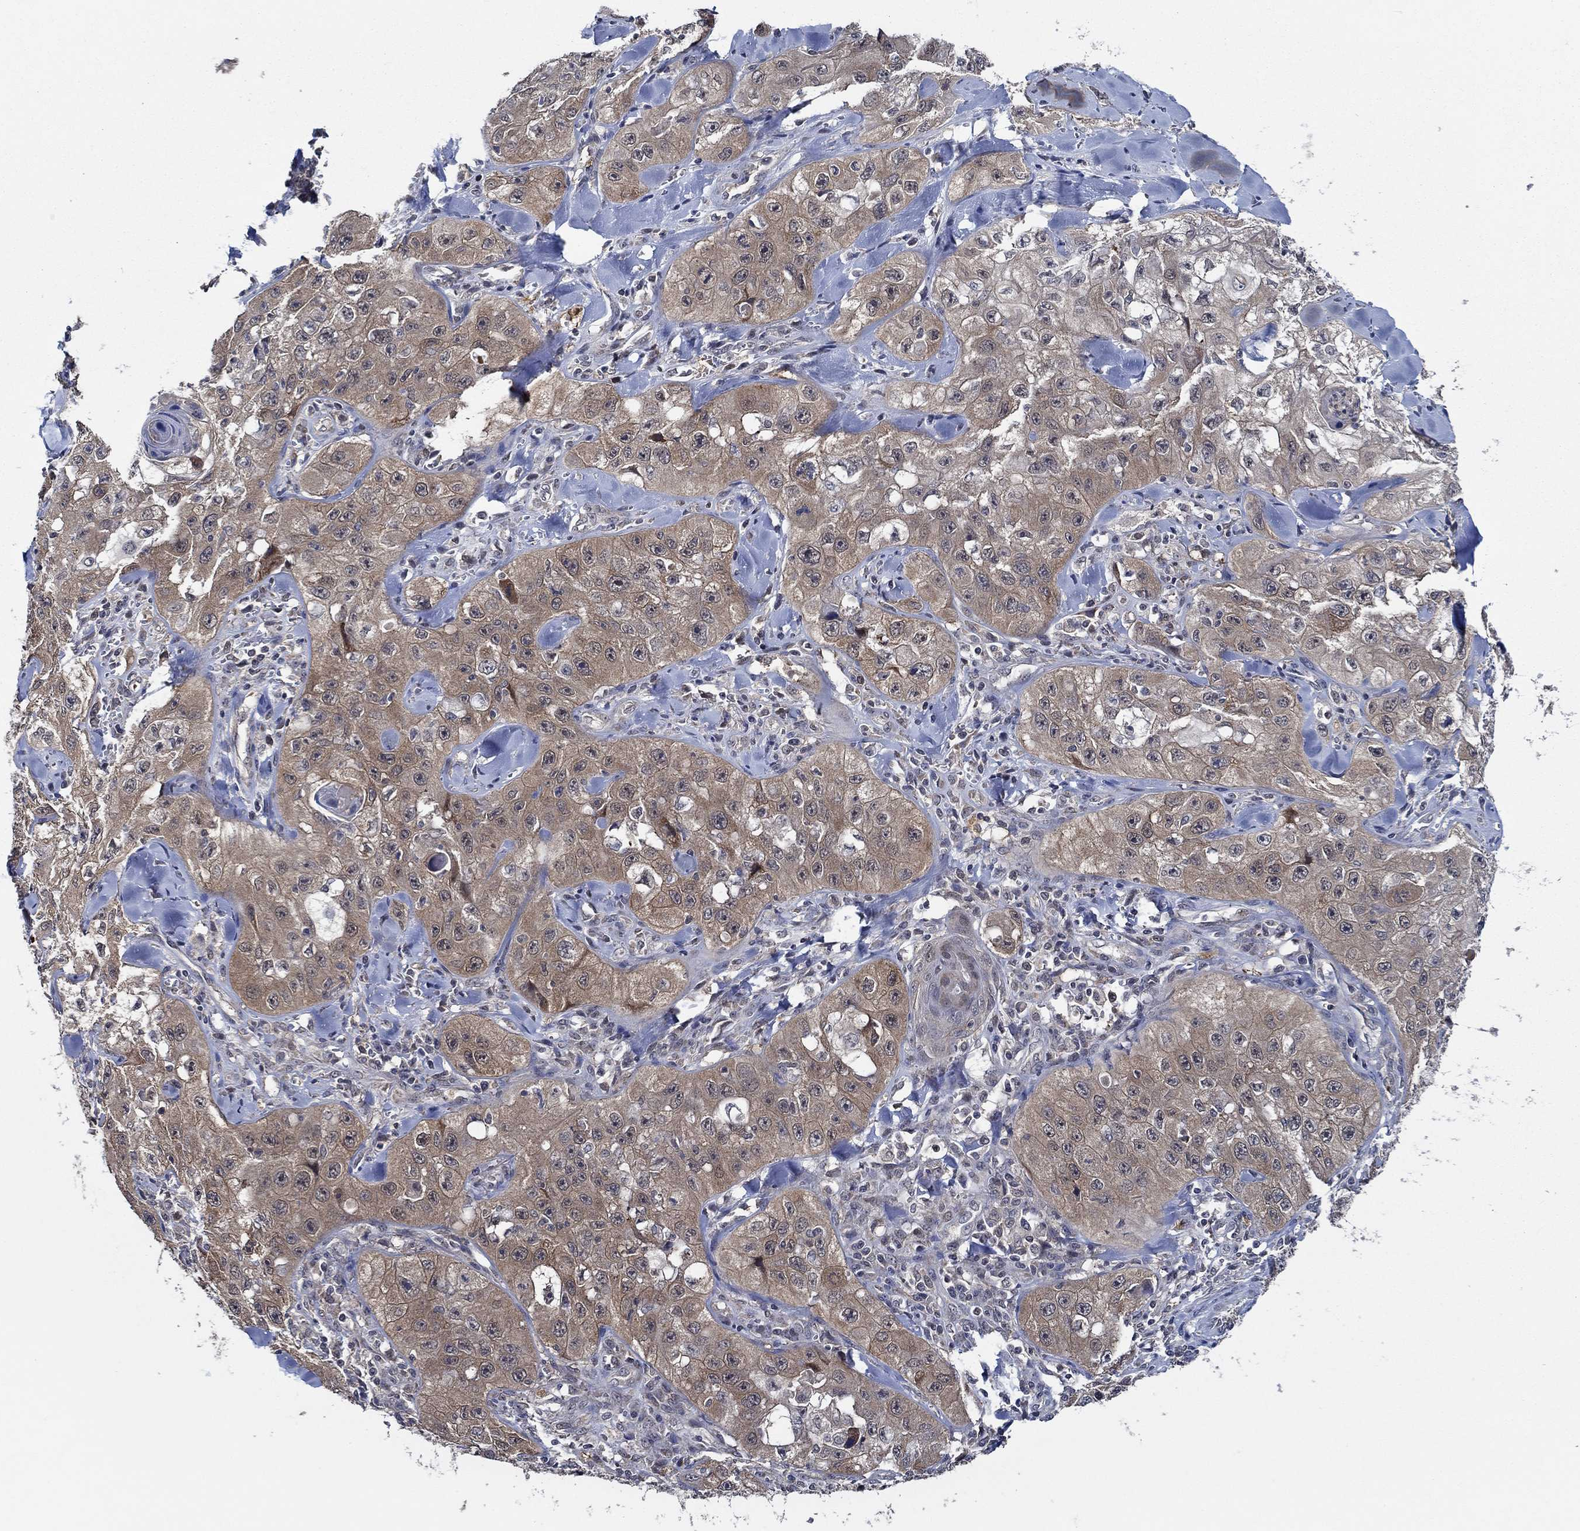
{"staining": {"intensity": "moderate", "quantity": ">75%", "location": "cytoplasmic/membranous"}, "tissue": "skin cancer", "cell_type": "Tumor cells", "image_type": "cancer", "snomed": [{"axis": "morphology", "description": "Squamous cell carcinoma, NOS"}, {"axis": "topography", "description": "Skin"}, {"axis": "topography", "description": "Subcutis"}], "caption": "Immunohistochemistry (DAB (3,3'-diaminobenzidine)) staining of human skin squamous cell carcinoma demonstrates moderate cytoplasmic/membranous protein staining in about >75% of tumor cells. (Stains: DAB in brown, nuclei in blue, Microscopy: brightfield microscopy at high magnification).", "gene": "DACT1", "patient": {"sex": "male", "age": 73}}